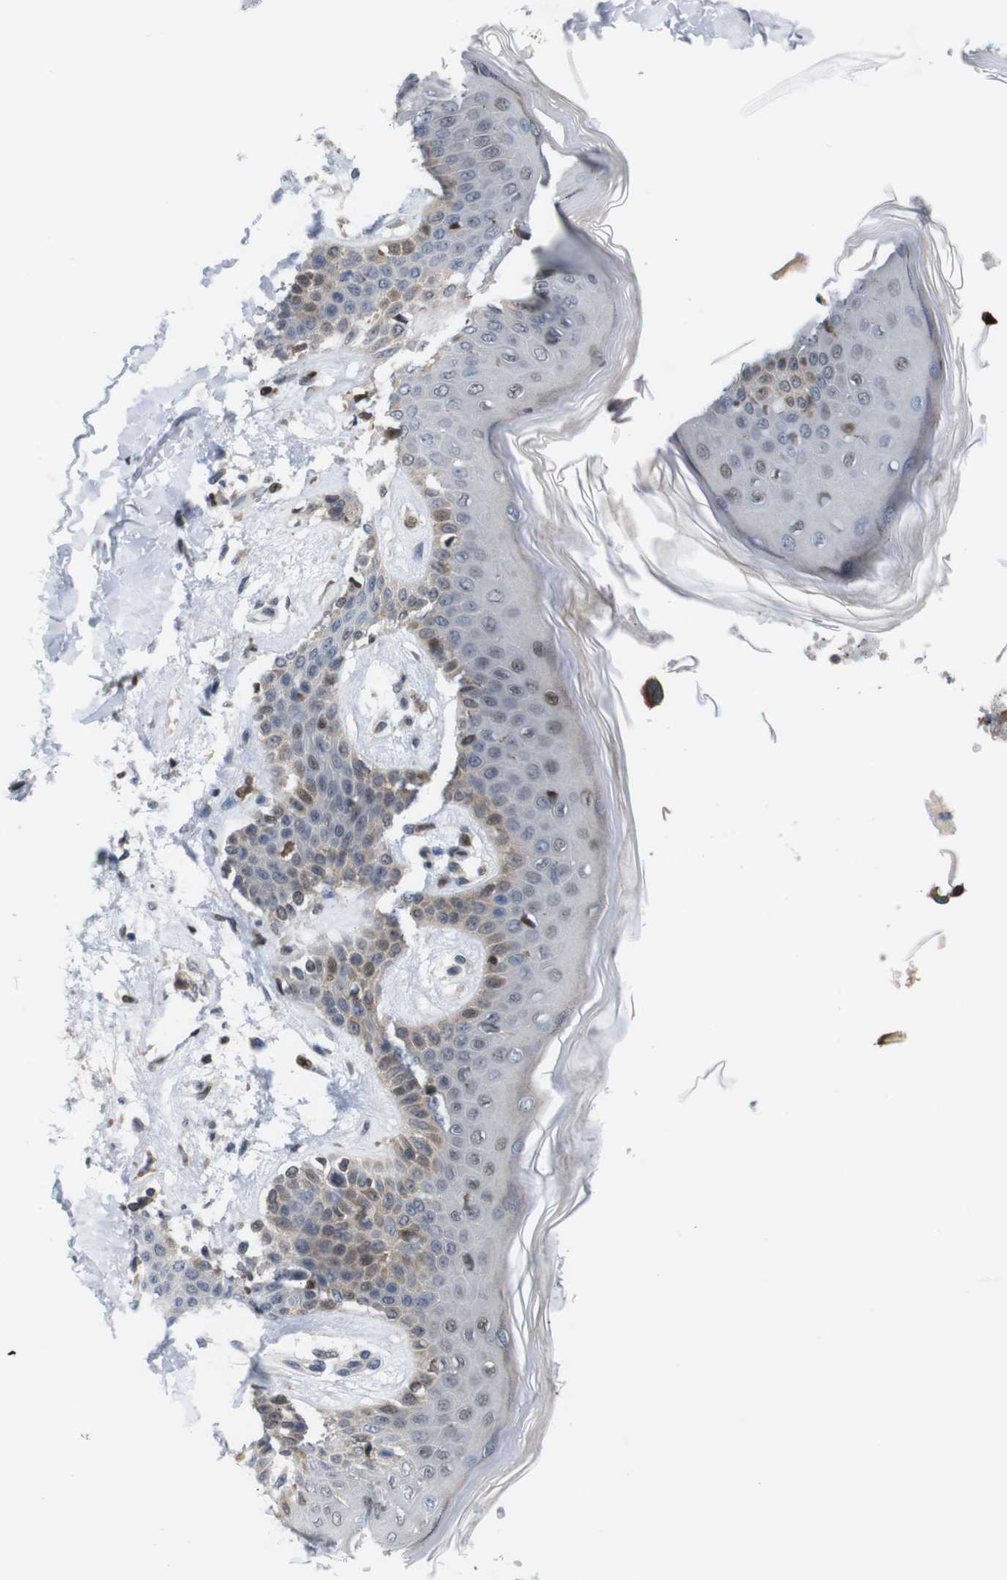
{"staining": {"intensity": "weak", "quantity": ">75%", "location": "cytoplasmic/membranous"}, "tissue": "skin", "cell_type": "Fibroblasts", "image_type": "normal", "snomed": [{"axis": "morphology", "description": "Normal tissue, NOS"}, {"axis": "topography", "description": "Skin"}], "caption": "Immunohistochemical staining of unremarkable skin demonstrates >75% levels of weak cytoplasmic/membranous protein staining in approximately >75% of fibroblasts. The staining was performed using DAB (3,3'-diaminobenzidine) to visualize the protein expression in brown, while the nuclei were stained in blue with hematoxylin (Magnification: 20x).", "gene": "PTPN1", "patient": {"sex": "male", "age": 53}}